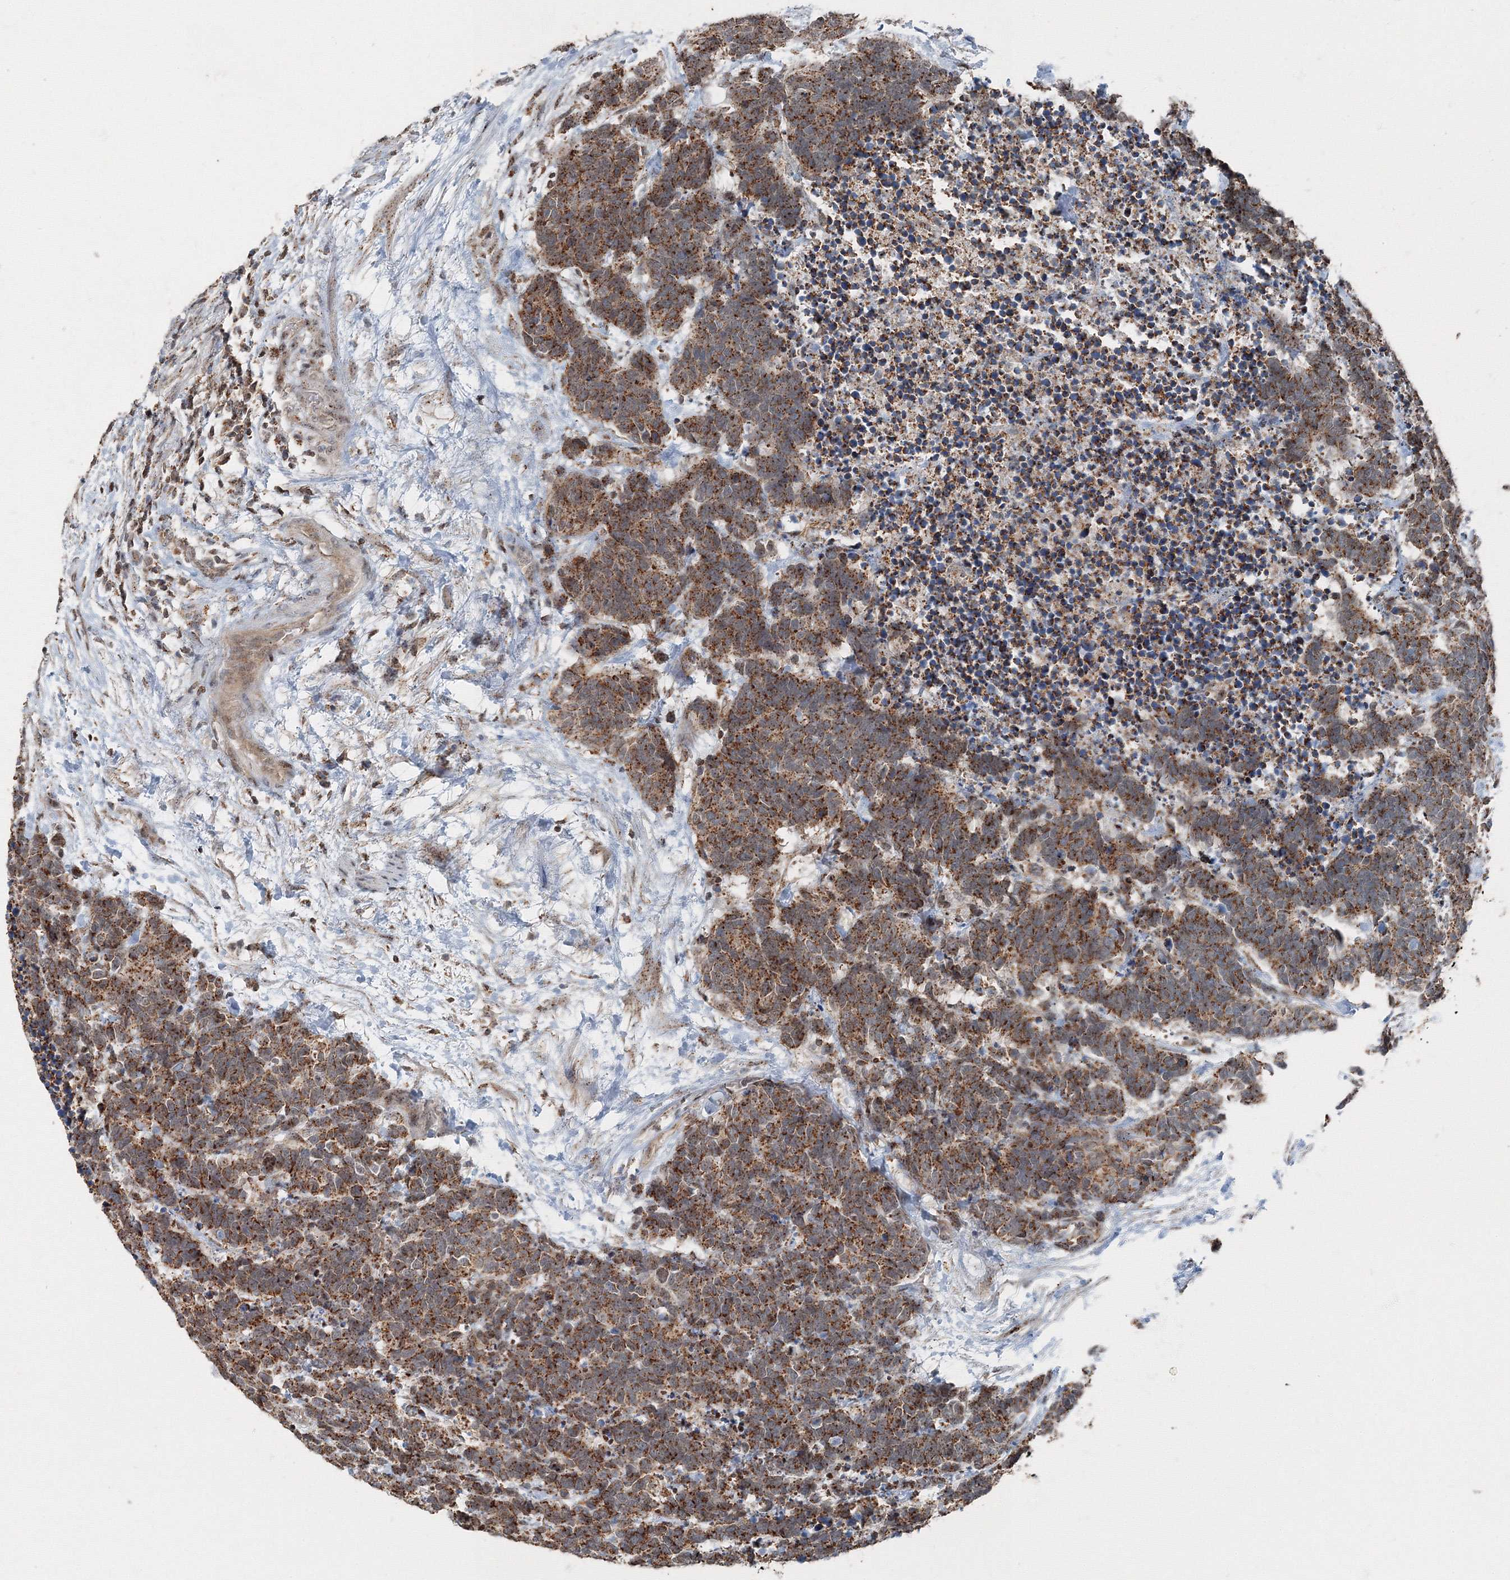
{"staining": {"intensity": "moderate", "quantity": ">75%", "location": "cytoplasmic/membranous"}, "tissue": "carcinoid", "cell_type": "Tumor cells", "image_type": "cancer", "snomed": [{"axis": "morphology", "description": "Carcinoma, NOS"}, {"axis": "morphology", "description": "Carcinoid, malignant, NOS"}, {"axis": "topography", "description": "Urinary bladder"}], "caption": "Immunohistochemical staining of human carcinoid displays moderate cytoplasmic/membranous protein expression in approximately >75% of tumor cells. The protein of interest is stained brown, and the nuclei are stained in blue (DAB (3,3'-diaminobenzidine) IHC with brightfield microscopy, high magnification).", "gene": "AASDH", "patient": {"sex": "male", "age": 57}}